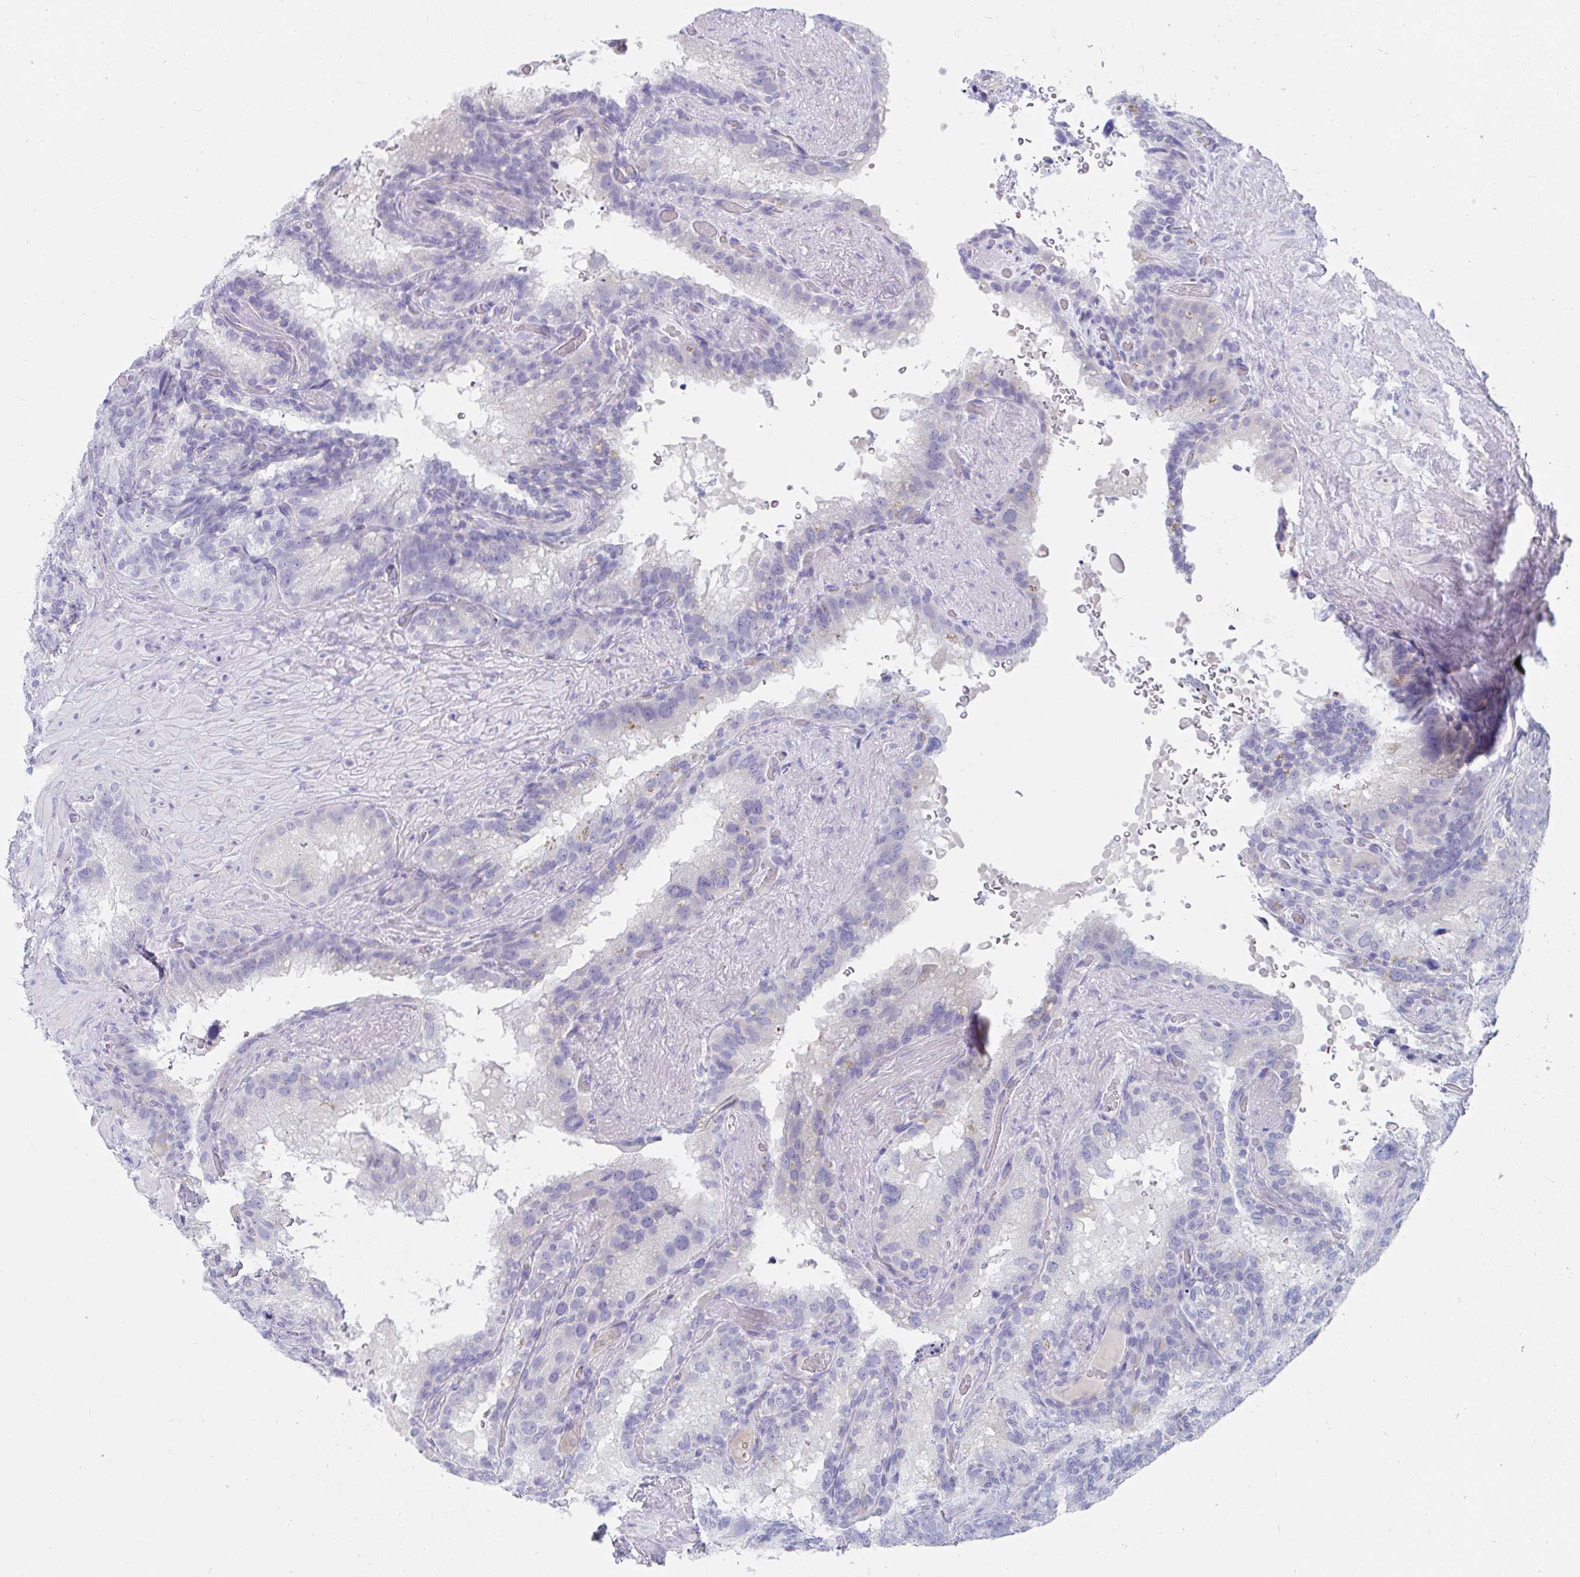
{"staining": {"intensity": "negative", "quantity": "none", "location": "none"}, "tissue": "seminal vesicle", "cell_type": "Glandular cells", "image_type": "normal", "snomed": [{"axis": "morphology", "description": "Normal tissue, NOS"}, {"axis": "topography", "description": "Seminal veicle"}], "caption": "This is an immunohistochemistry micrograph of benign seminal vesicle. There is no expression in glandular cells.", "gene": "MGAM2", "patient": {"sex": "male", "age": 60}}